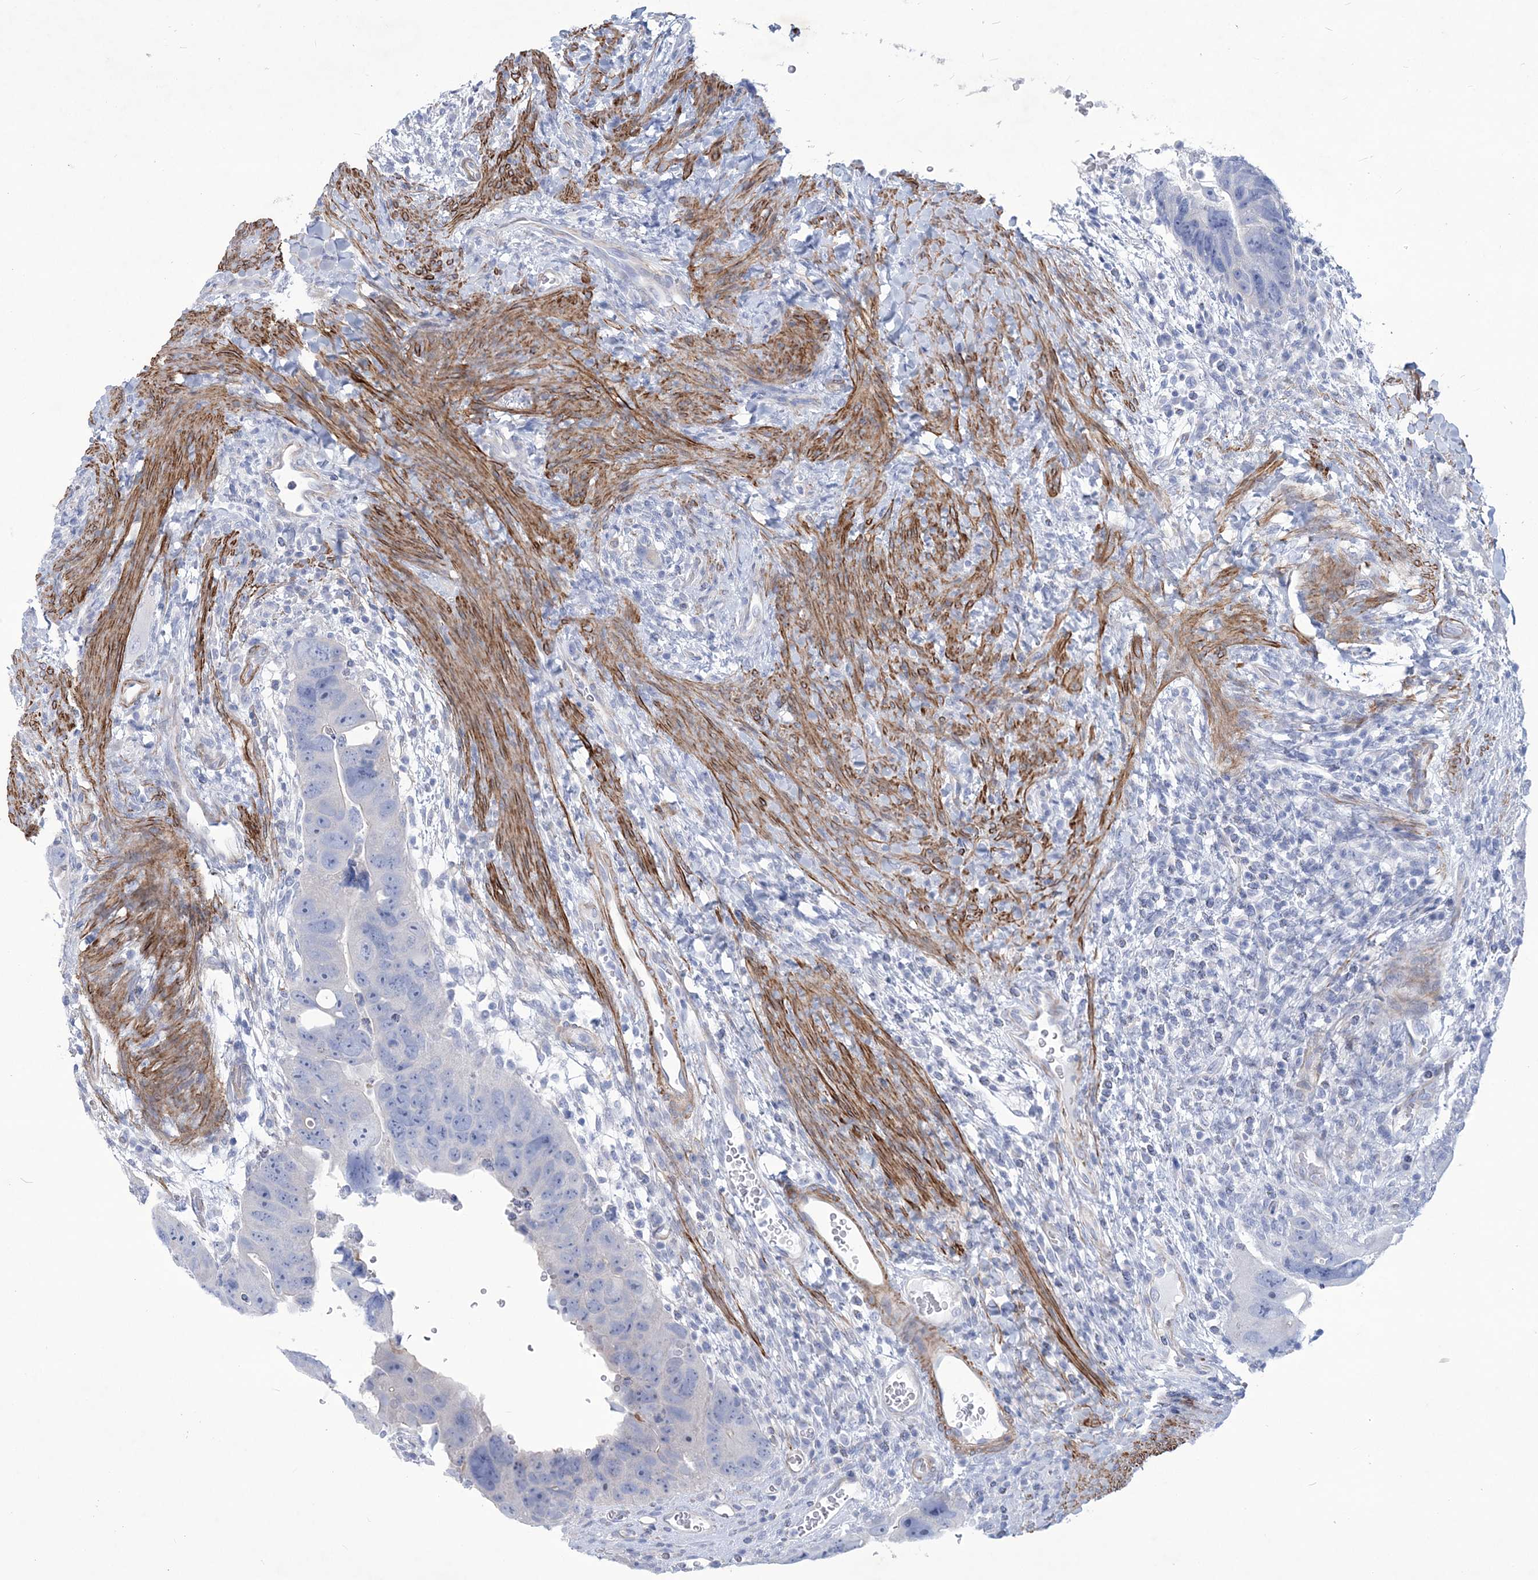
{"staining": {"intensity": "negative", "quantity": "none", "location": "none"}, "tissue": "colorectal cancer", "cell_type": "Tumor cells", "image_type": "cancer", "snomed": [{"axis": "morphology", "description": "Adenocarcinoma, NOS"}, {"axis": "topography", "description": "Rectum"}], "caption": "Immunohistochemical staining of human colorectal cancer (adenocarcinoma) shows no significant expression in tumor cells. Brightfield microscopy of immunohistochemistry (IHC) stained with DAB (3,3'-diaminobenzidine) (brown) and hematoxylin (blue), captured at high magnification.", "gene": "WDR74", "patient": {"sex": "male", "age": 59}}